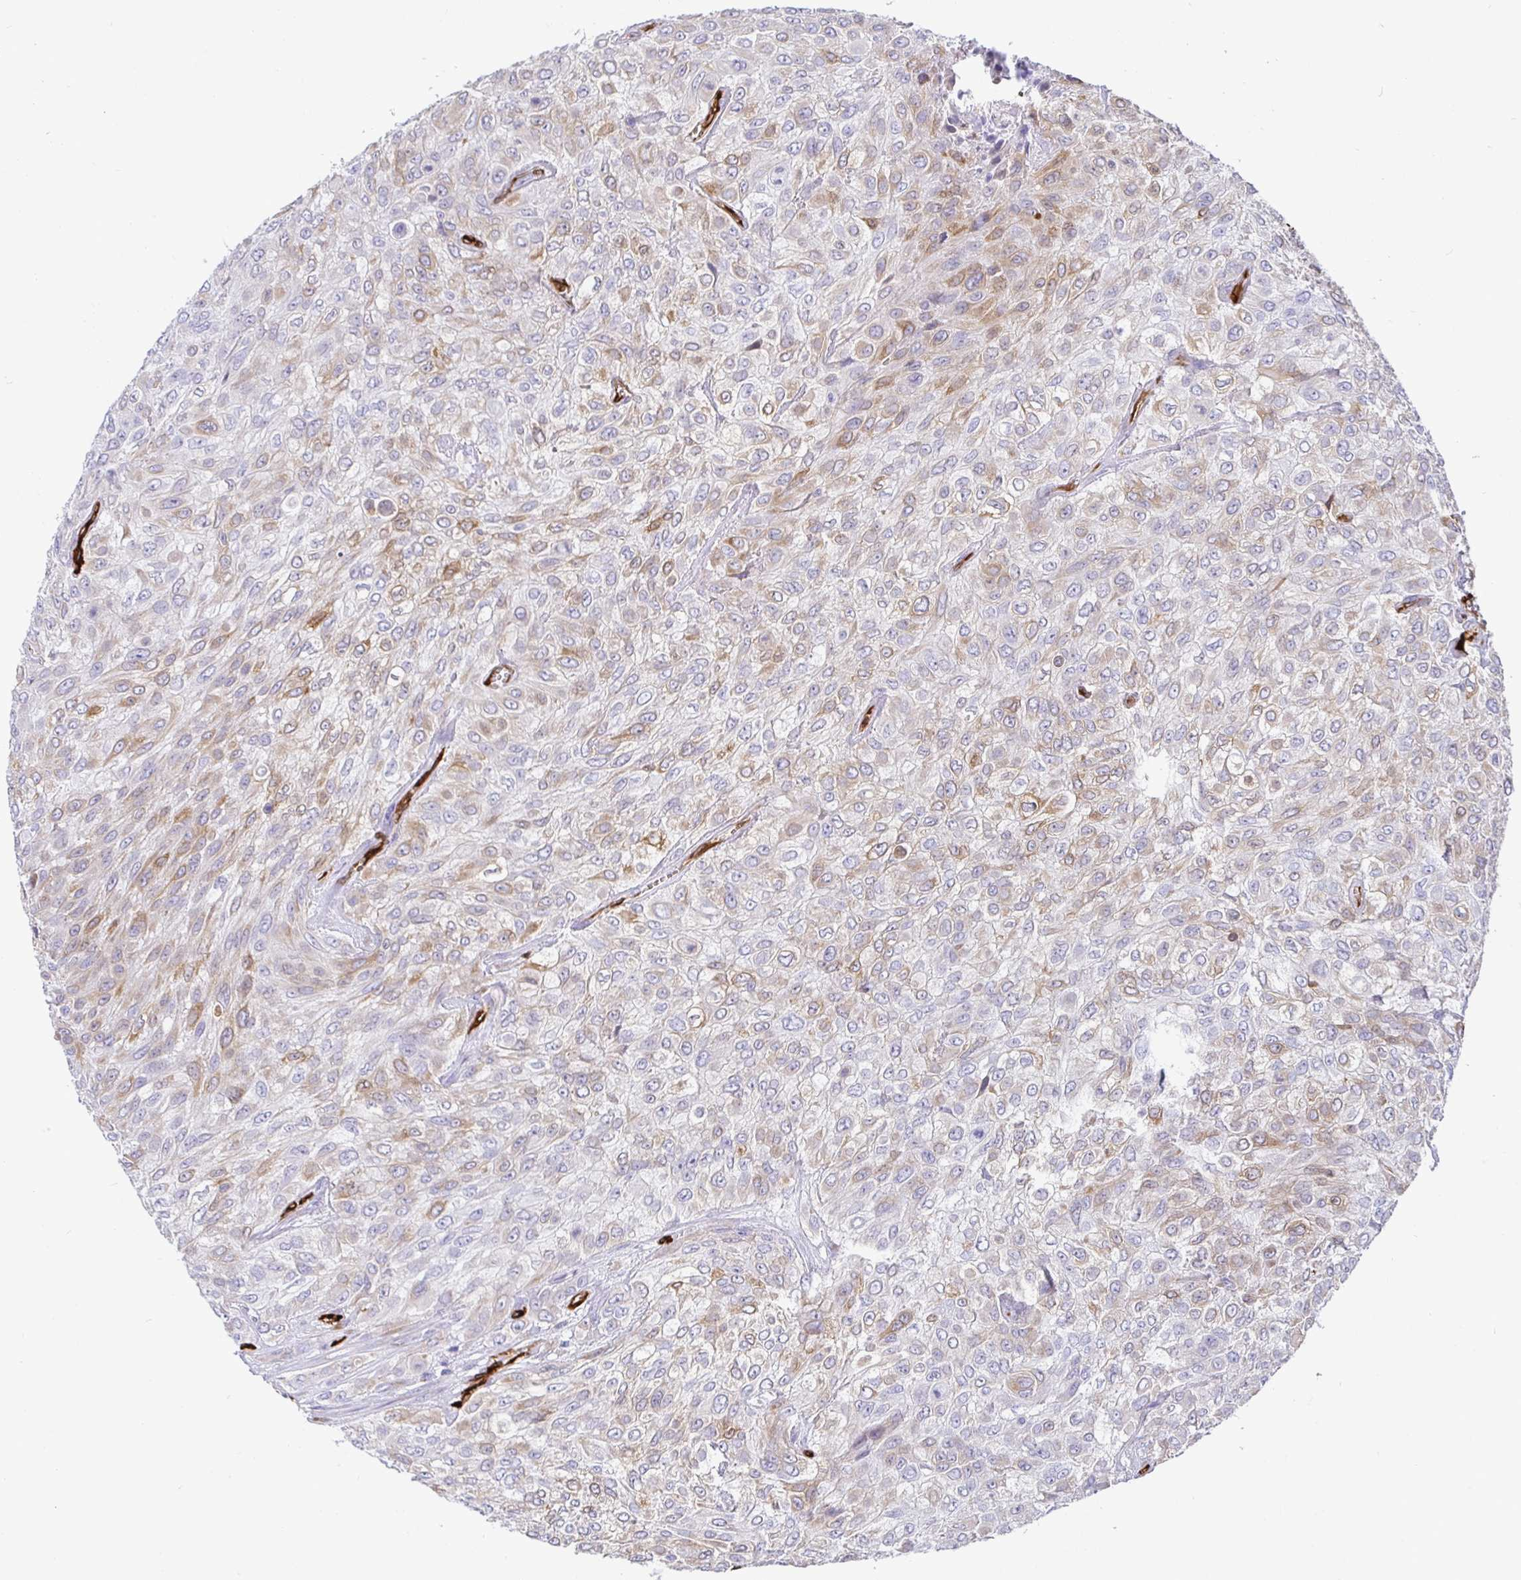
{"staining": {"intensity": "weak", "quantity": "25%-75%", "location": "cytoplasmic/membranous"}, "tissue": "urothelial cancer", "cell_type": "Tumor cells", "image_type": "cancer", "snomed": [{"axis": "morphology", "description": "Urothelial carcinoma, High grade"}, {"axis": "topography", "description": "Urinary bladder"}], "caption": "Protein staining exhibits weak cytoplasmic/membranous staining in about 25%-75% of tumor cells in high-grade urothelial carcinoma.", "gene": "TP53I11", "patient": {"sex": "male", "age": 57}}